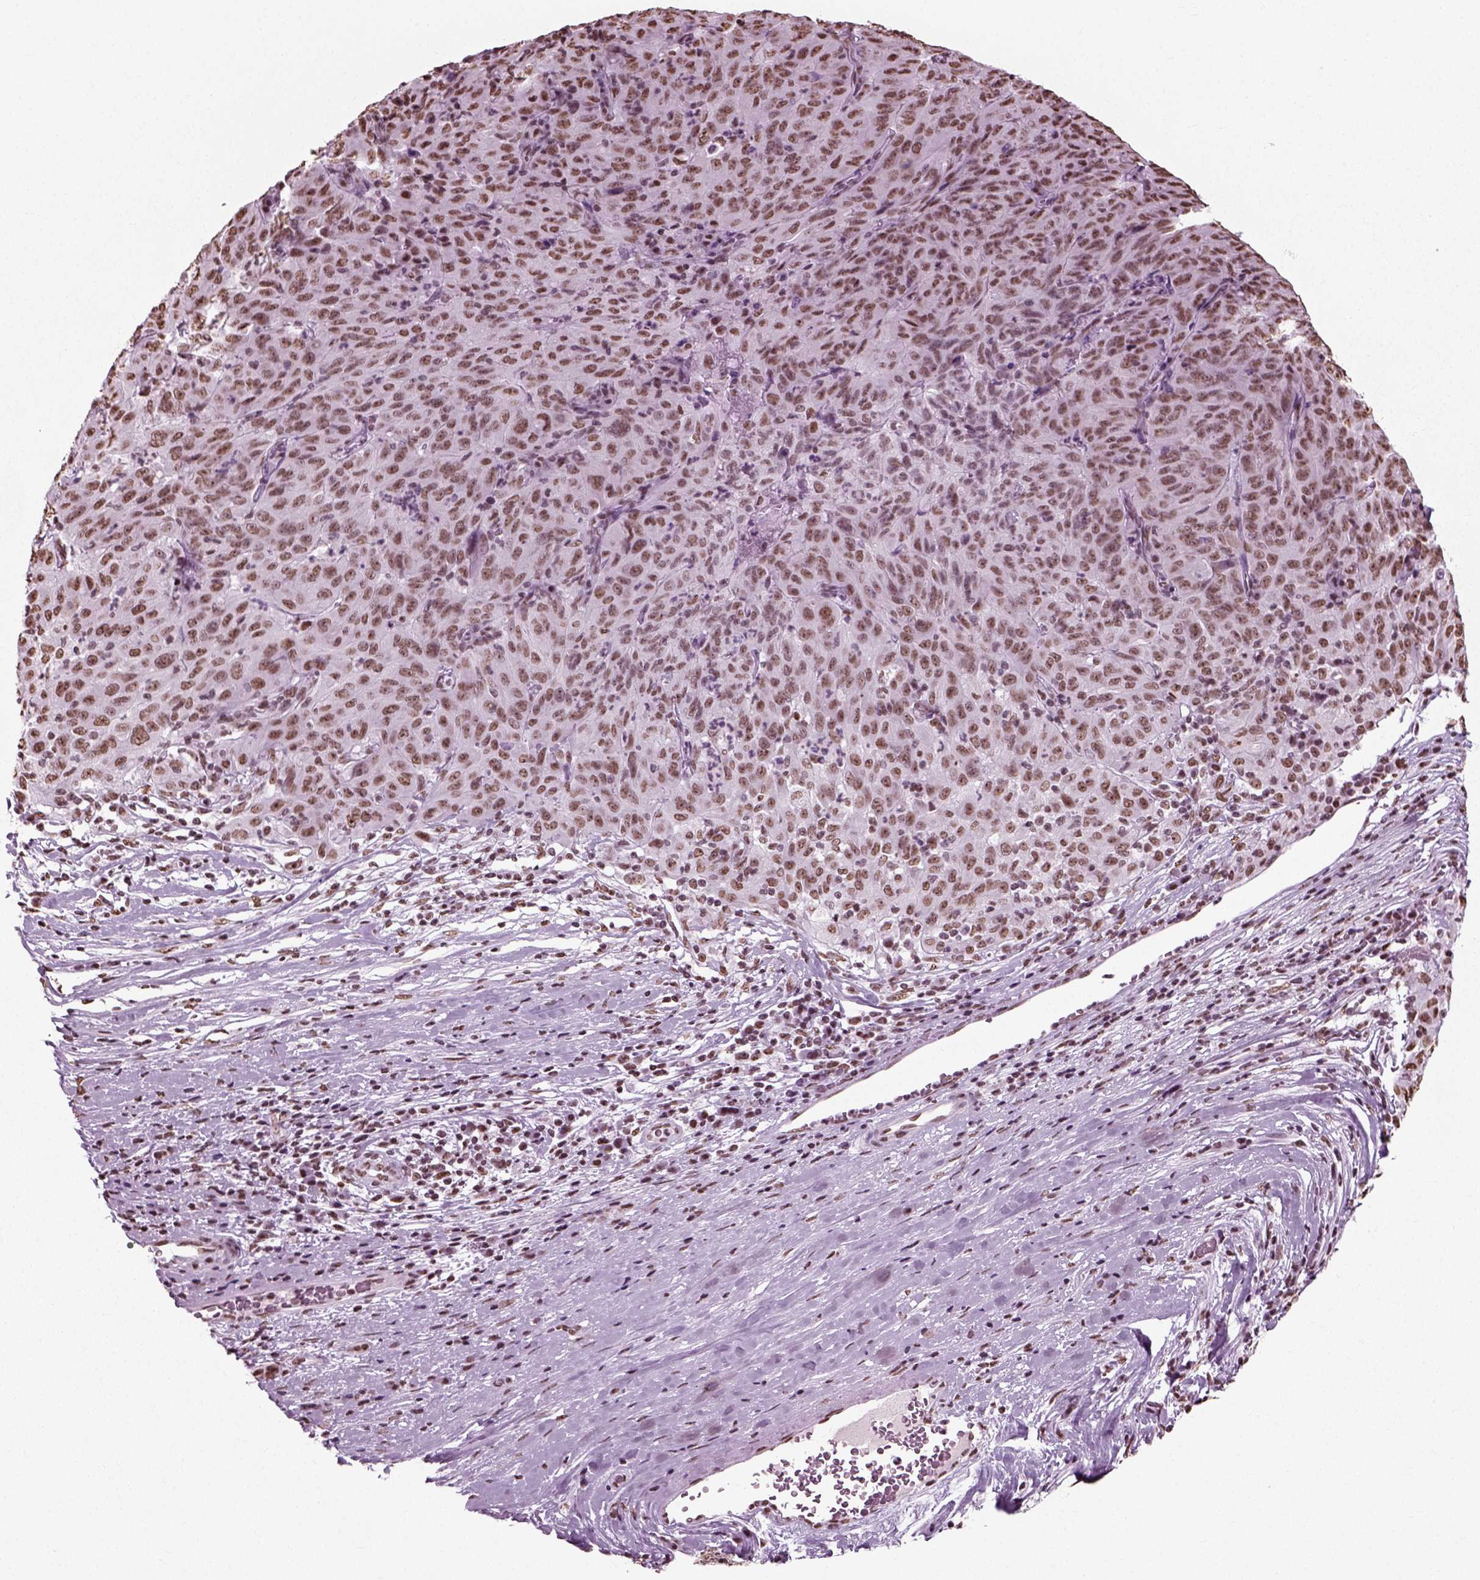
{"staining": {"intensity": "moderate", "quantity": ">75%", "location": "nuclear"}, "tissue": "pancreatic cancer", "cell_type": "Tumor cells", "image_type": "cancer", "snomed": [{"axis": "morphology", "description": "Adenocarcinoma, NOS"}, {"axis": "topography", "description": "Pancreas"}], "caption": "Protein expression analysis of human pancreatic adenocarcinoma reveals moderate nuclear positivity in about >75% of tumor cells.", "gene": "POLR1H", "patient": {"sex": "male", "age": 63}}